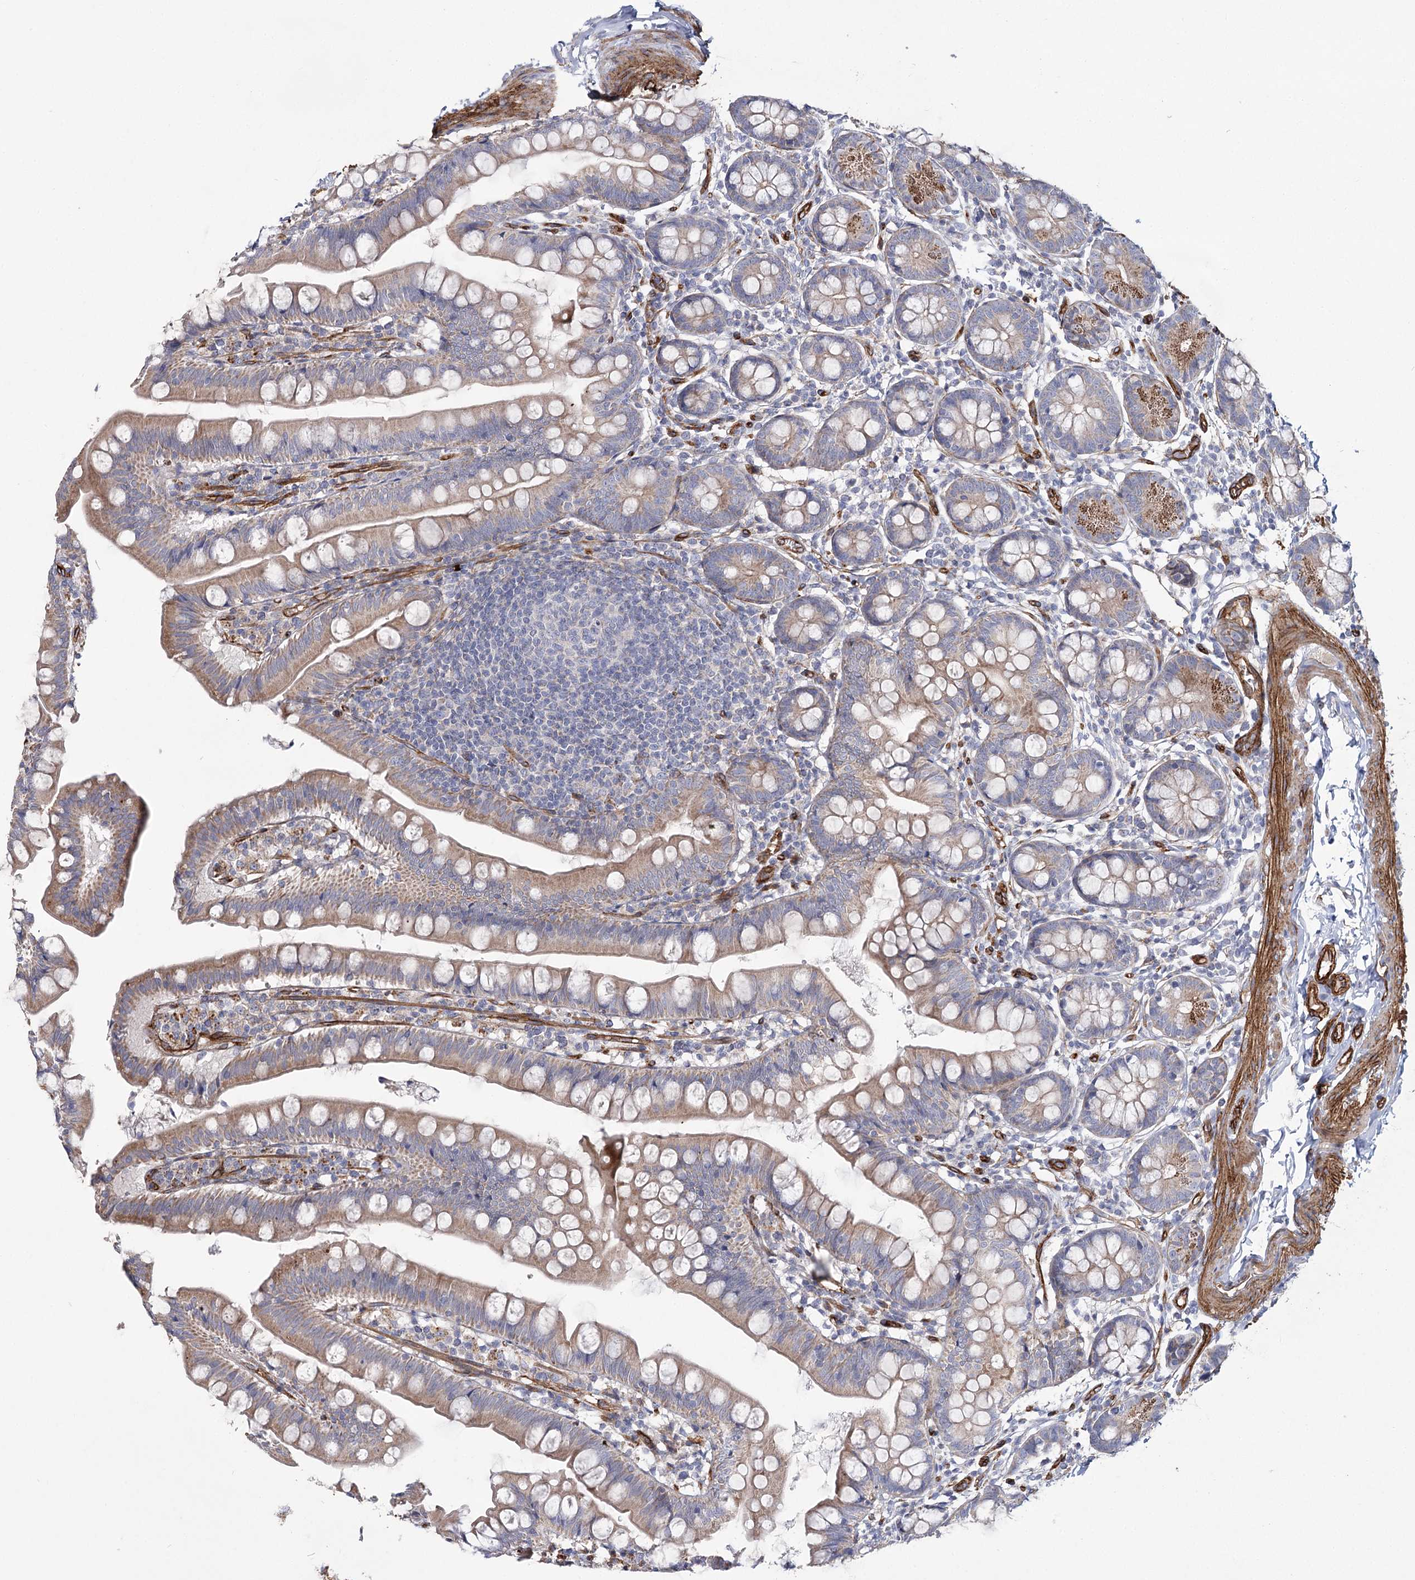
{"staining": {"intensity": "moderate", "quantity": "25%-75%", "location": "cytoplasmic/membranous"}, "tissue": "small intestine", "cell_type": "Glandular cells", "image_type": "normal", "snomed": [{"axis": "morphology", "description": "Normal tissue, NOS"}, {"axis": "topography", "description": "Small intestine"}], "caption": "Glandular cells reveal moderate cytoplasmic/membranous expression in approximately 25%-75% of cells in unremarkable small intestine. (DAB IHC, brown staining for protein, blue staining for nuclei).", "gene": "TMEM164", "patient": {"sex": "male", "age": 7}}